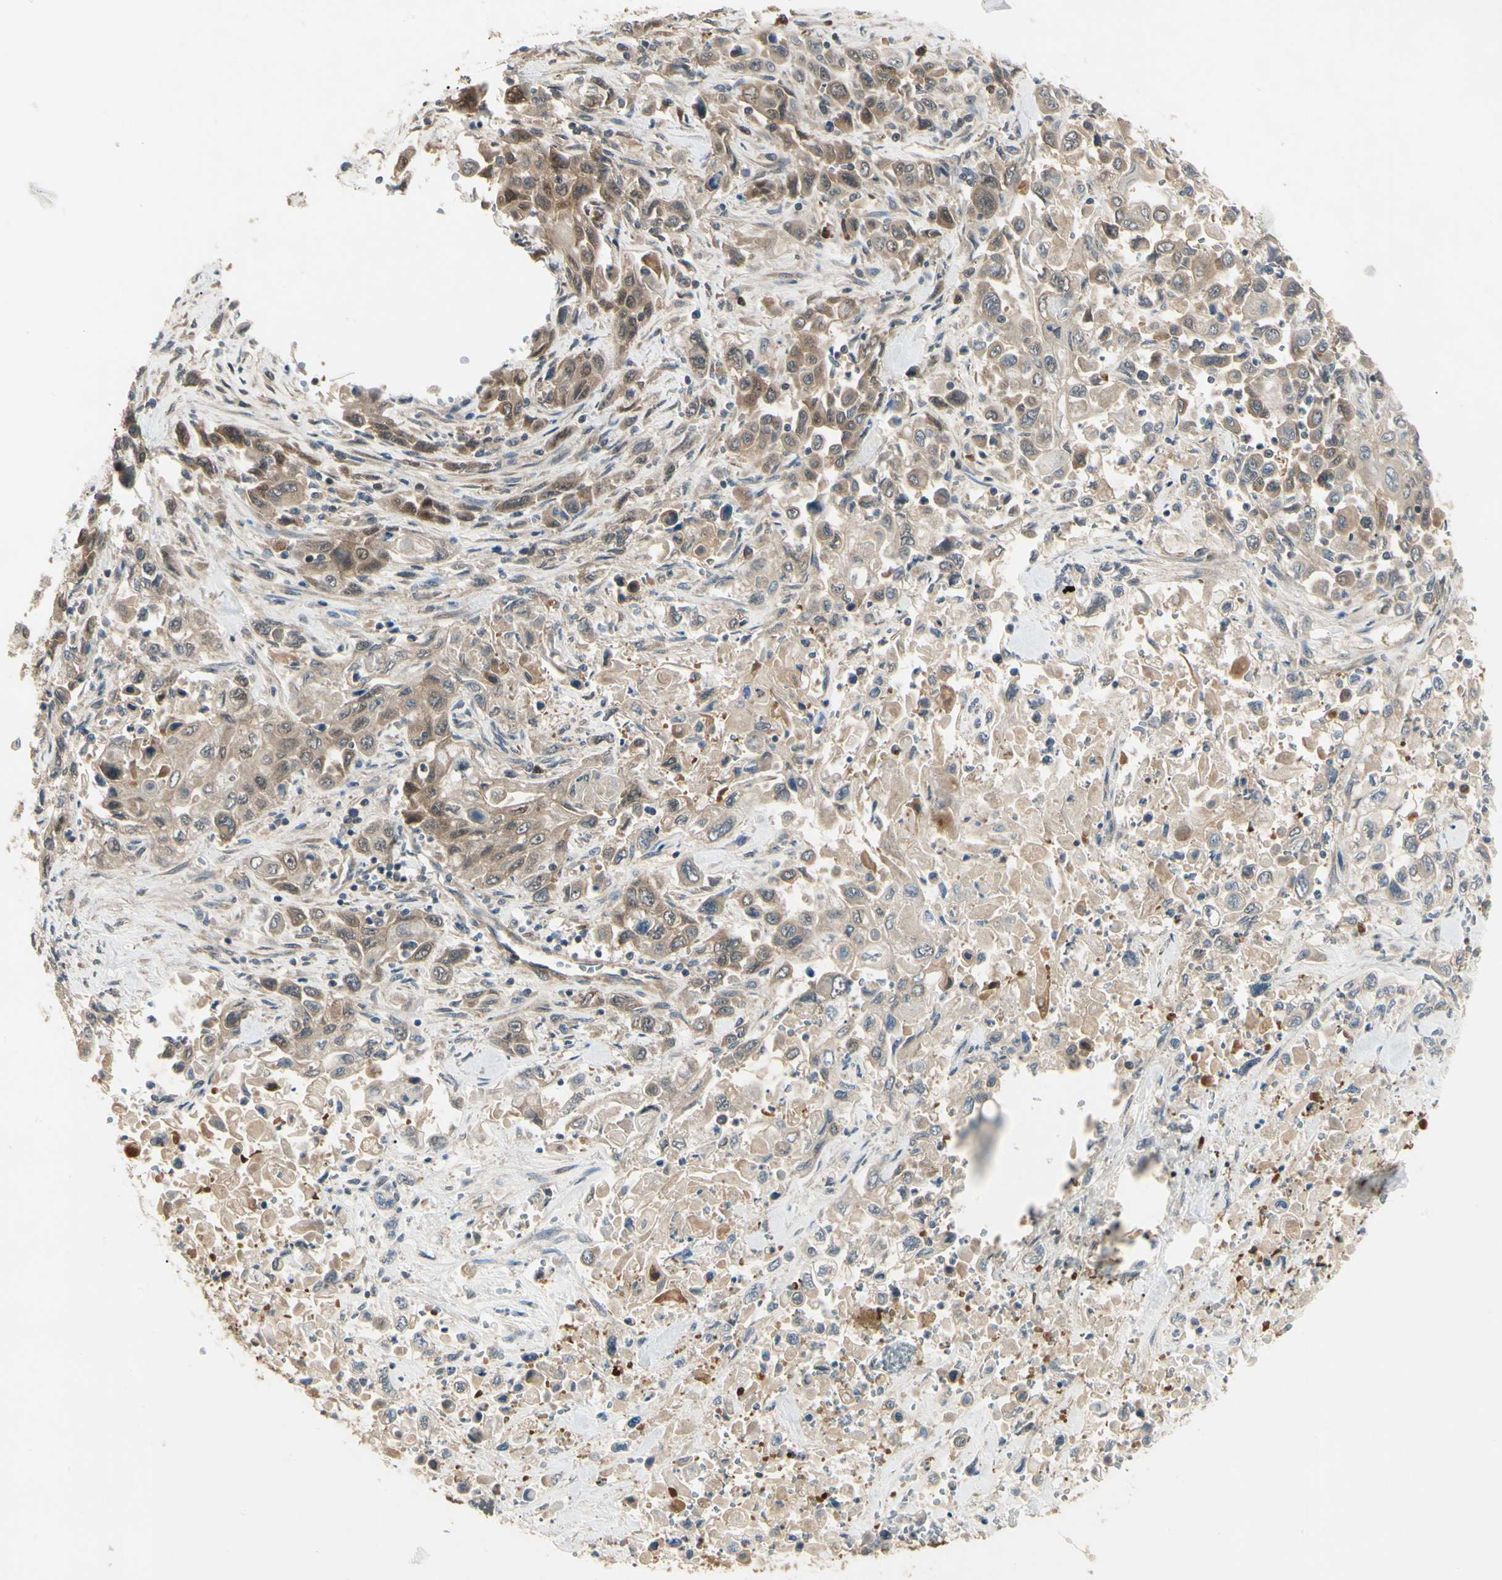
{"staining": {"intensity": "moderate", "quantity": ">75%", "location": "cytoplasmic/membranous"}, "tissue": "pancreatic cancer", "cell_type": "Tumor cells", "image_type": "cancer", "snomed": [{"axis": "morphology", "description": "Adenocarcinoma, NOS"}, {"axis": "topography", "description": "Pancreas"}], "caption": "The photomicrograph displays a brown stain indicating the presence of a protein in the cytoplasmic/membranous of tumor cells in pancreatic adenocarcinoma.", "gene": "NME1-NME2", "patient": {"sex": "male", "age": 70}}